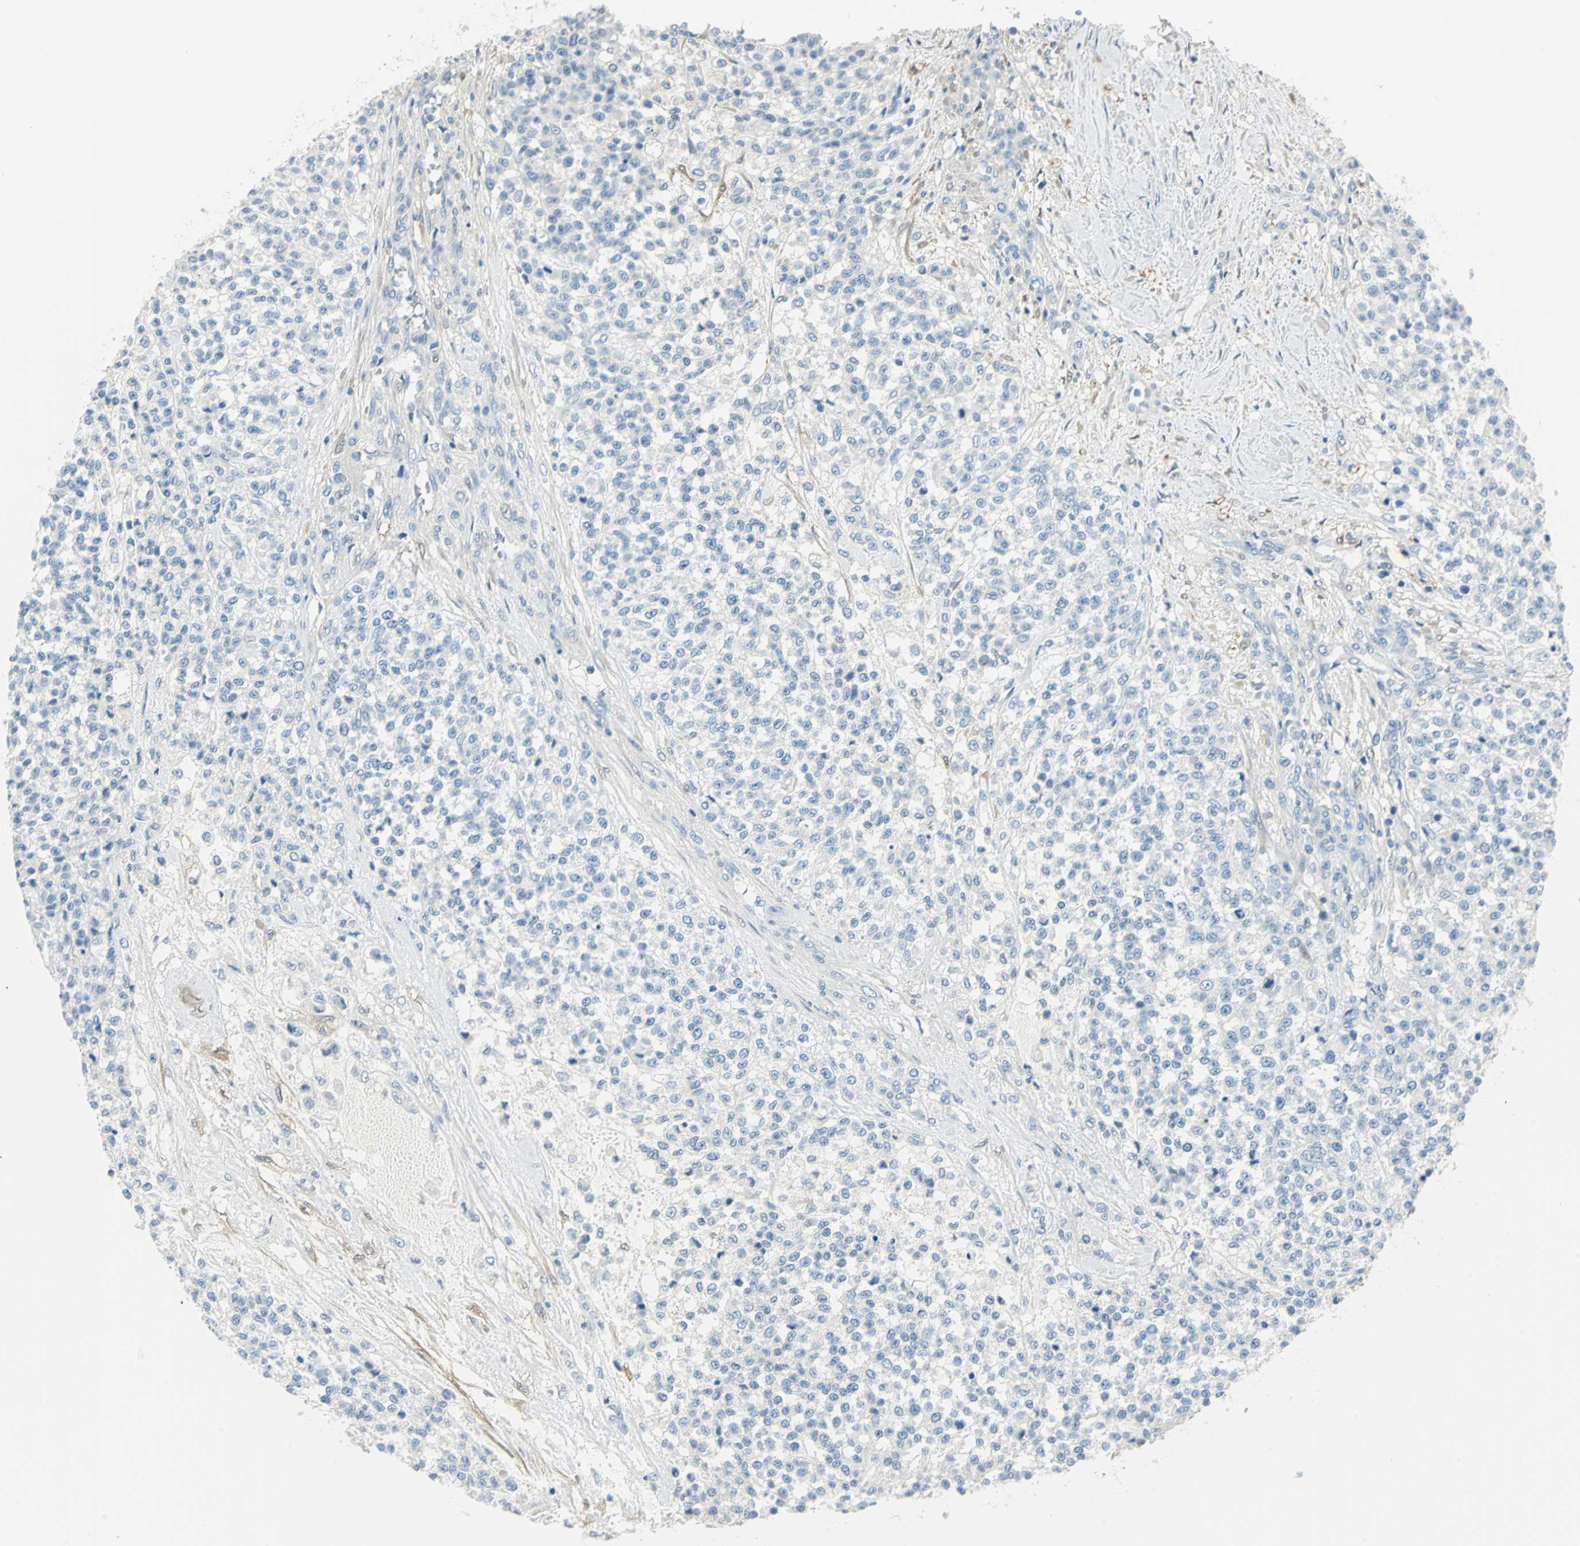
{"staining": {"intensity": "negative", "quantity": "none", "location": "none"}, "tissue": "testis cancer", "cell_type": "Tumor cells", "image_type": "cancer", "snomed": [{"axis": "morphology", "description": "Seminoma, NOS"}, {"axis": "topography", "description": "Testis"}], "caption": "Tumor cells show no significant staining in testis cancer. Nuclei are stained in blue.", "gene": "UCHL1", "patient": {"sex": "male", "age": 59}}